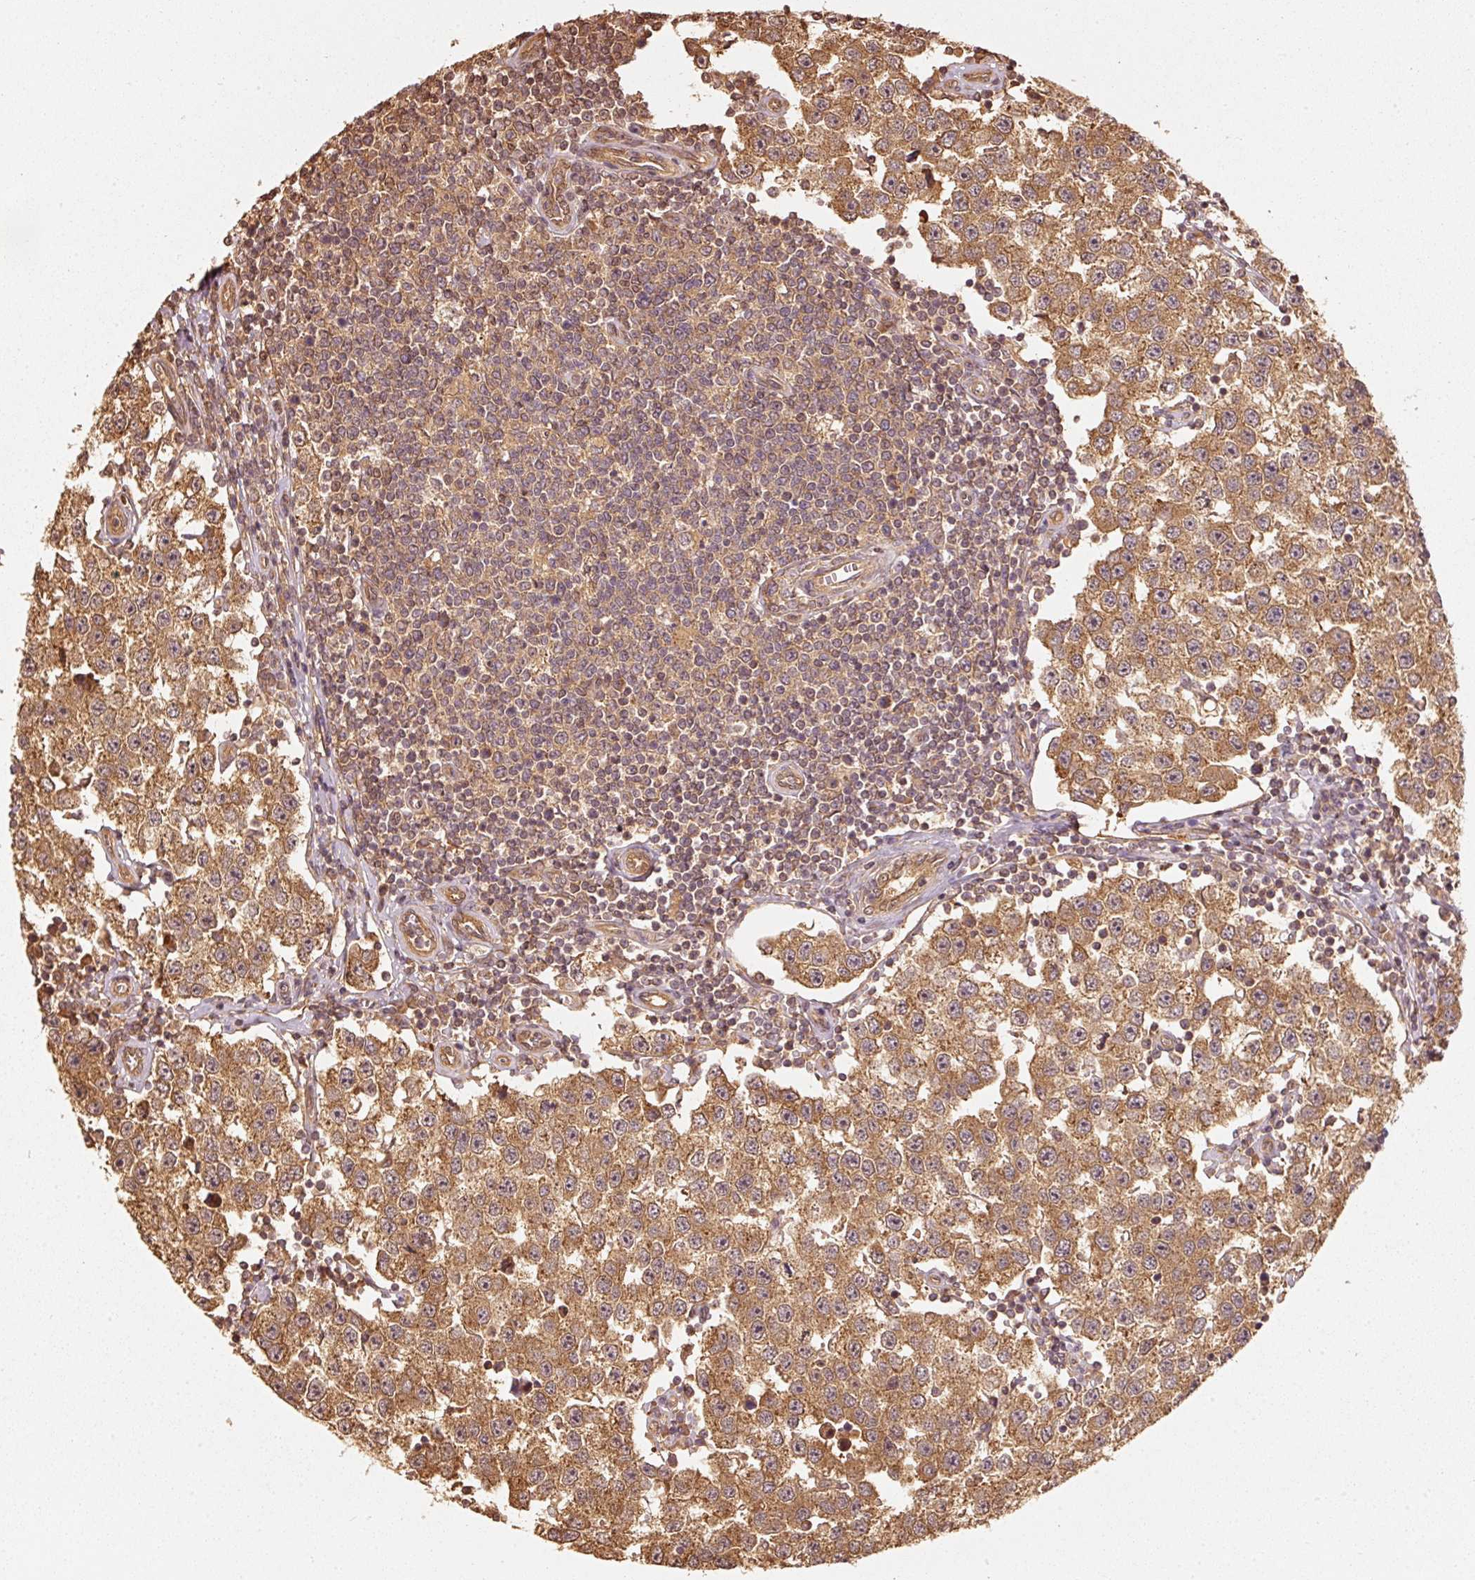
{"staining": {"intensity": "moderate", "quantity": ">75%", "location": "cytoplasmic/membranous"}, "tissue": "testis cancer", "cell_type": "Tumor cells", "image_type": "cancer", "snomed": [{"axis": "morphology", "description": "Seminoma, NOS"}, {"axis": "topography", "description": "Testis"}], "caption": "A high-resolution image shows IHC staining of testis cancer (seminoma), which exhibits moderate cytoplasmic/membranous staining in approximately >75% of tumor cells. The staining was performed using DAB, with brown indicating positive protein expression. Nuclei are stained blue with hematoxylin.", "gene": "STAU1", "patient": {"sex": "male", "age": 34}}